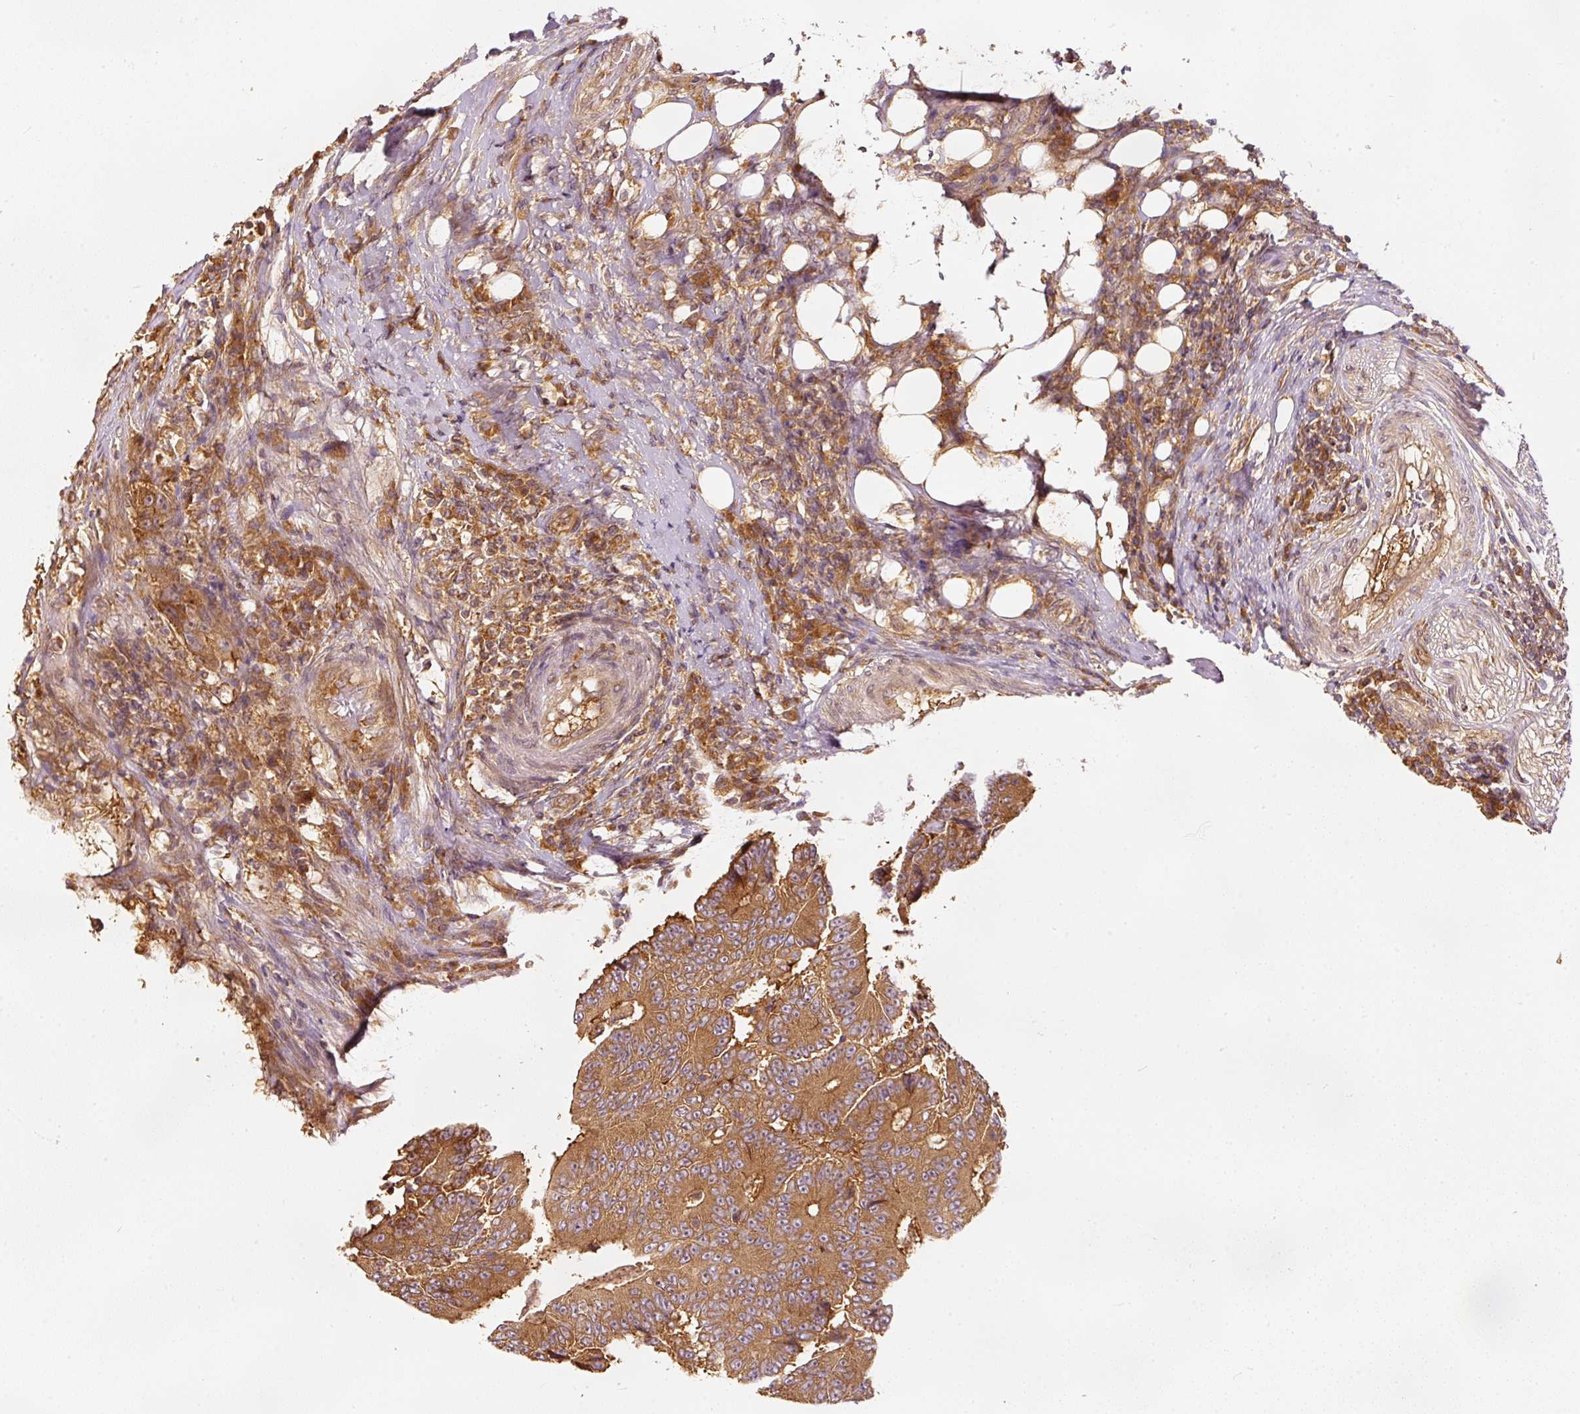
{"staining": {"intensity": "moderate", "quantity": ">75%", "location": "cytoplasmic/membranous"}, "tissue": "colorectal cancer", "cell_type": "Tumor cells", "image_type": "cancer", "snomed": [{"axis": "morphology", "description": "Adenocarcinoma, NOS"}, {"axis": "topography", "description": "Colon"}], "caption": "Colorectal cancer was stained to show a protein in brown. There is medium levels of moderate cytoplasmic/membranous positivity in about >75% of tumor cells.", "gene": "EIF3B", "patient": {"sex": "male", "age": 83}}